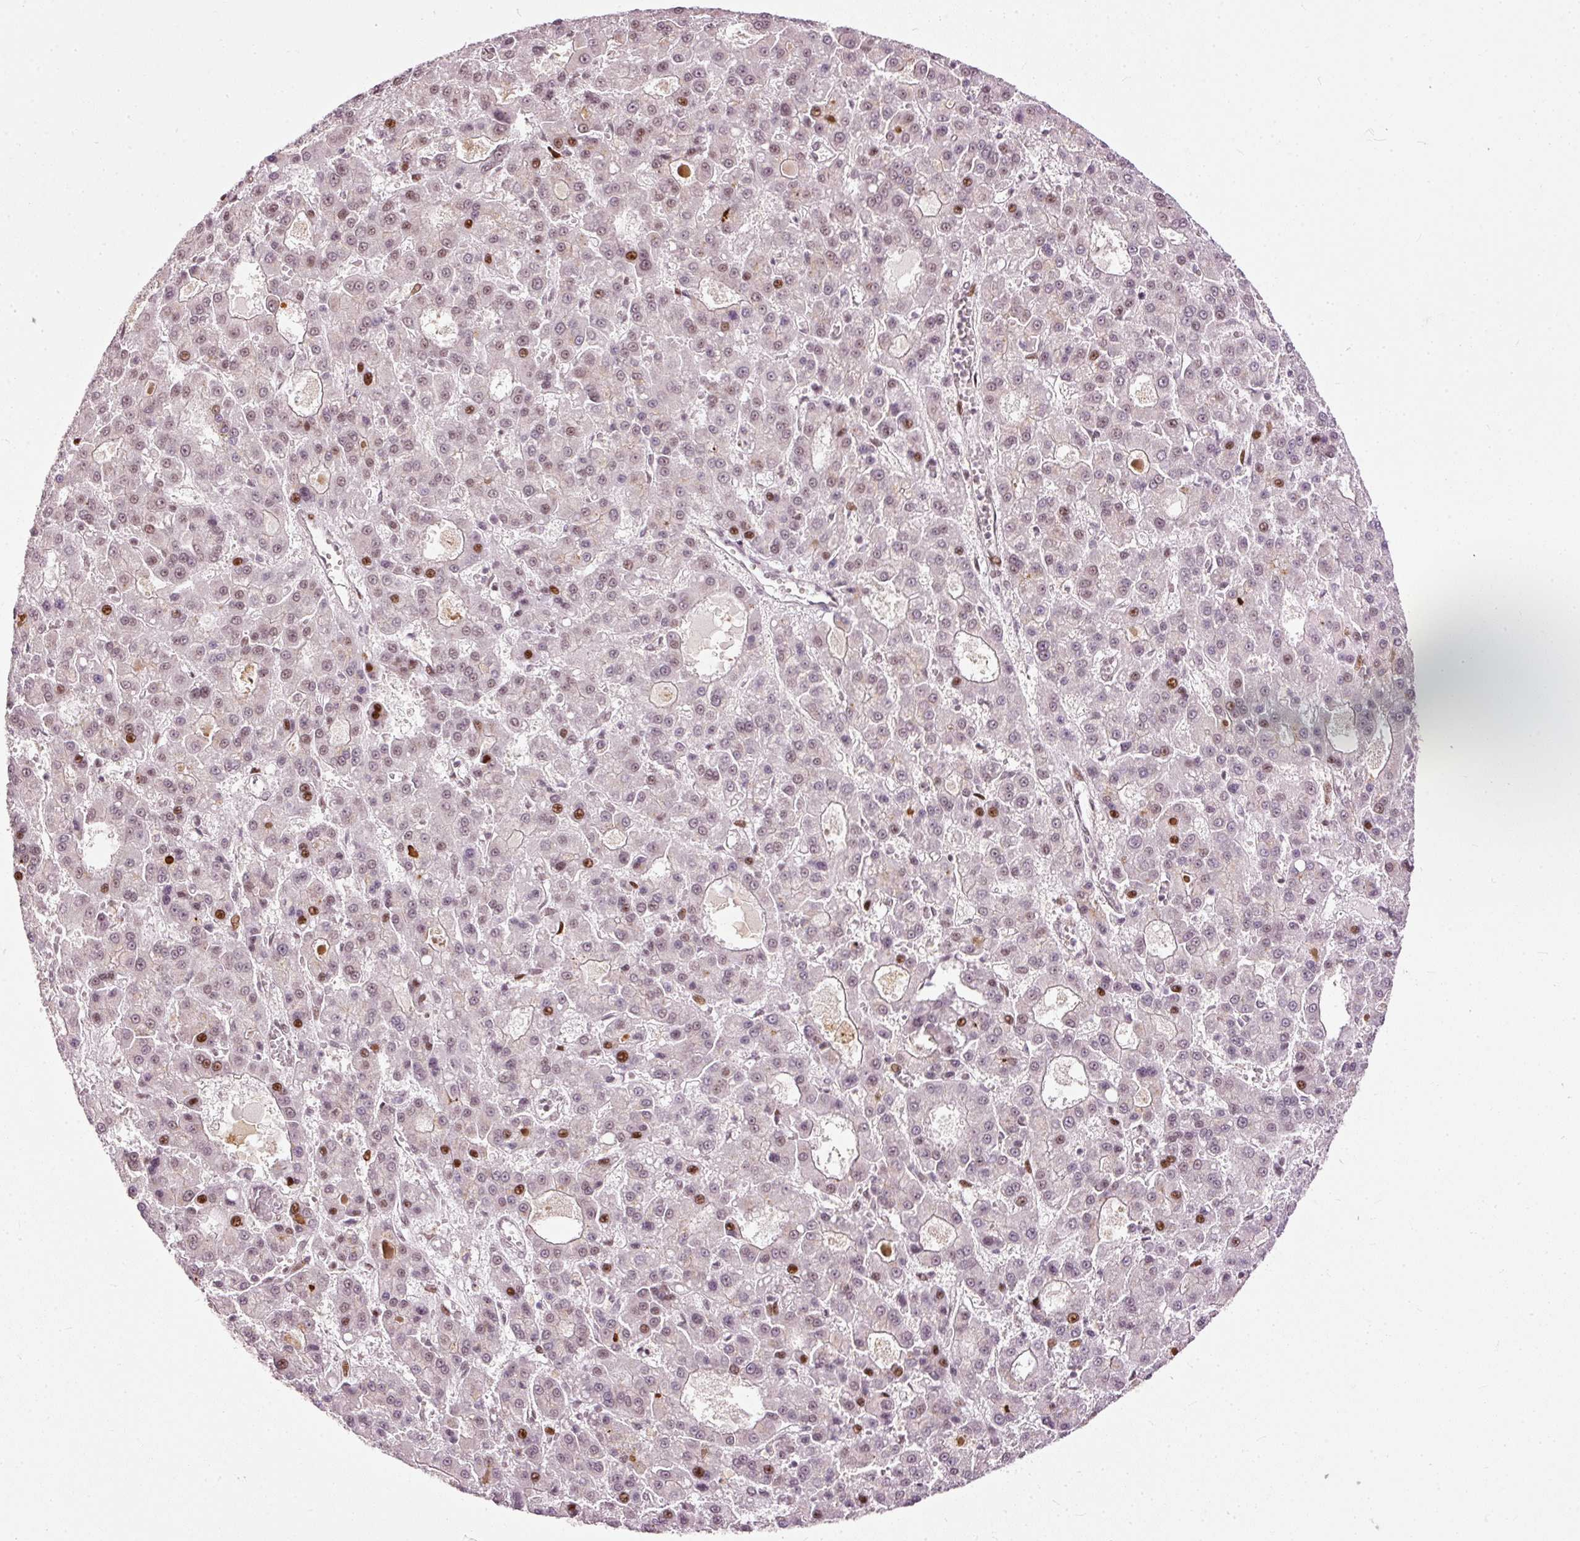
{"staining": {"intensity": "moderate", "quantity": "<25%", "location": "nuclear"}, "tissue": "liver cancer", "cell_type": "Tumor cells", "image_type": "cancer", "snomed": [{"axis": "morphology", "description": "Carcinoma, Hepatocellular, NOS"}, {"axis": "topography", "description": "Liver"}], "caption": "Approximately <25% of tumor cells in hepatocellular carcinoma (liver) display moderate nuclear protein expression as visualized by brown immunohistochemical staining.", "gene": "ZNF778", "patient": {"sex": "male", "age": 70}}